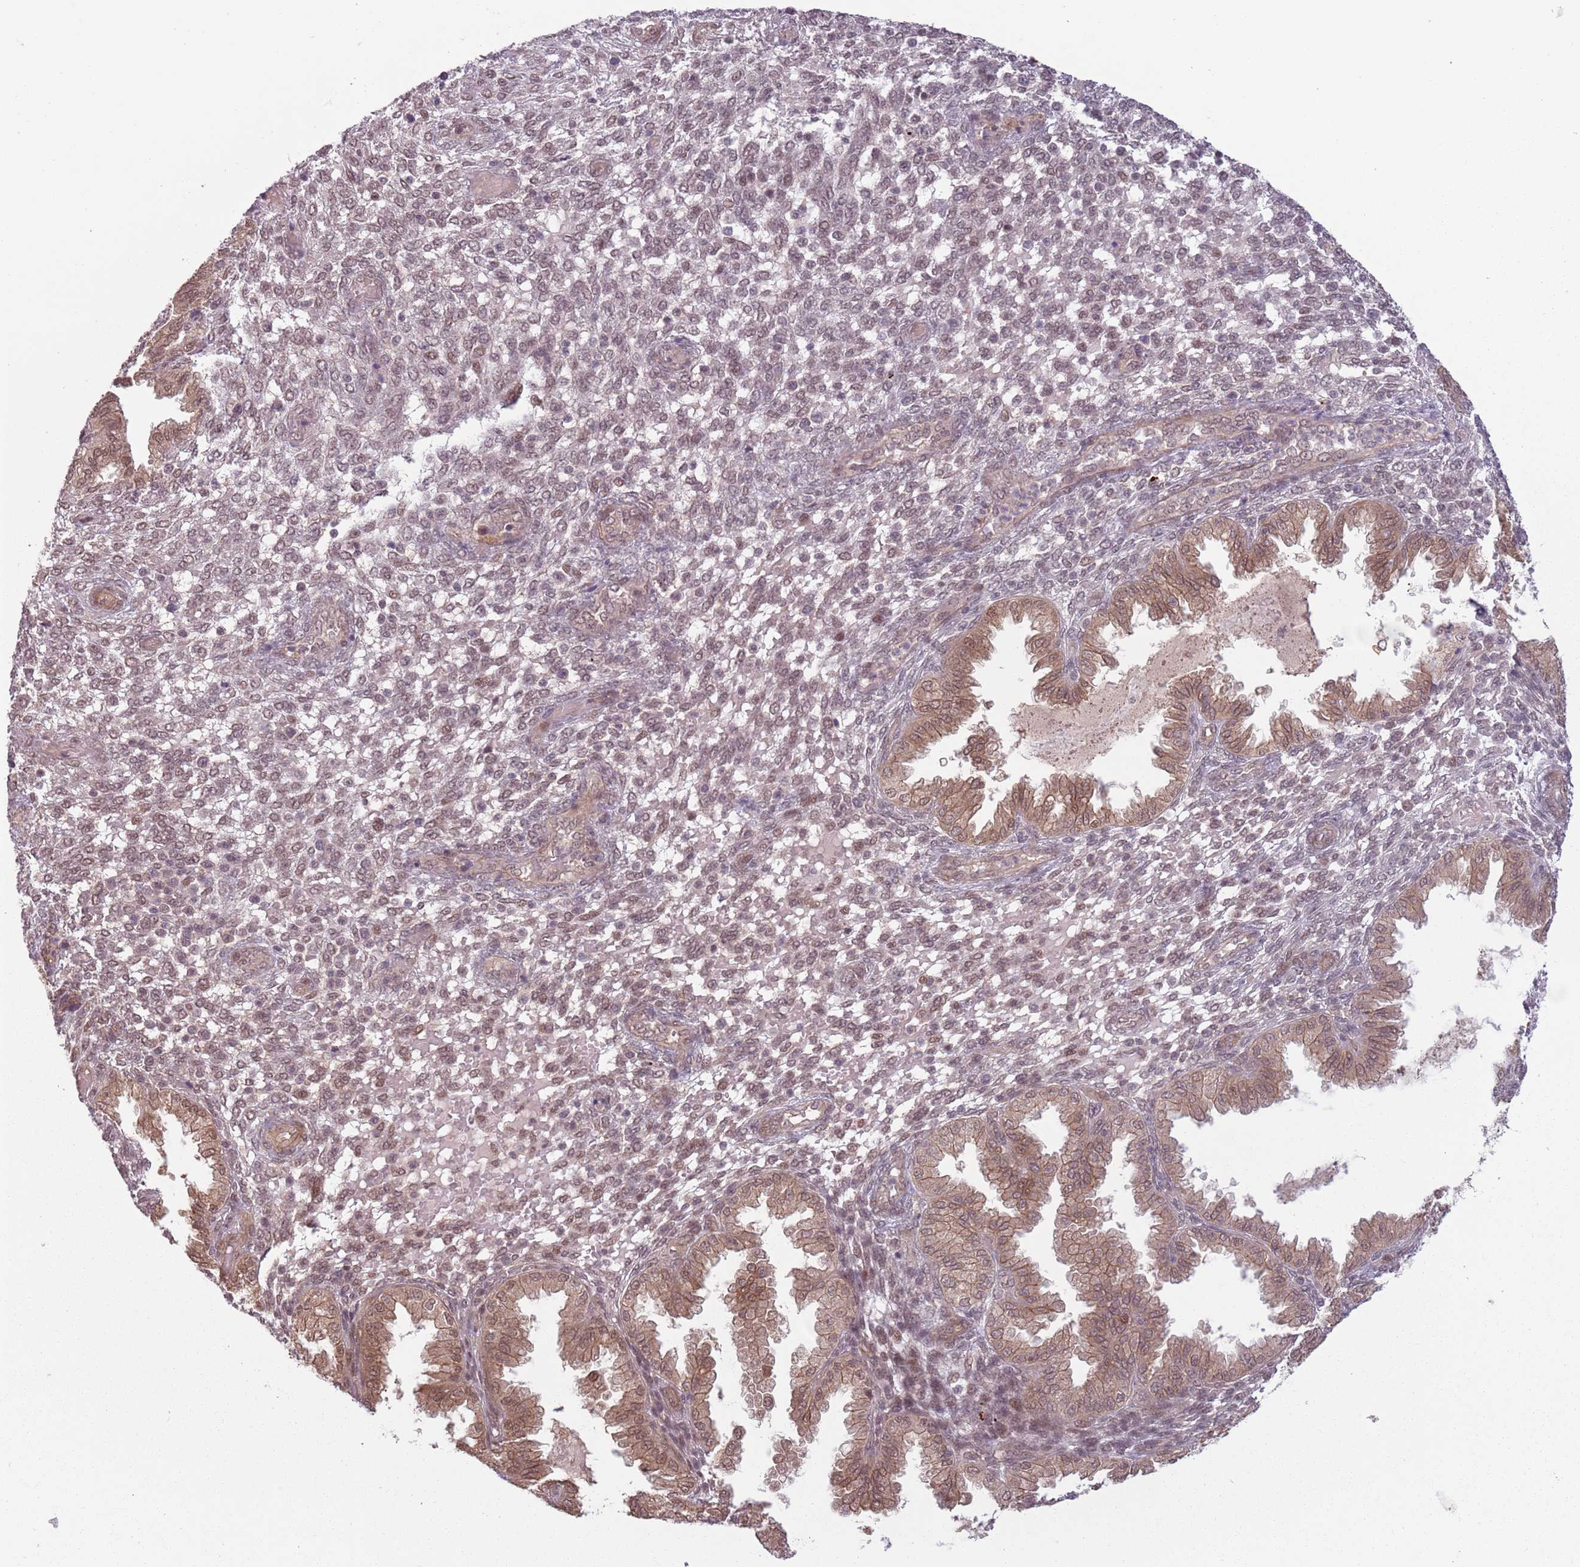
{"staining": {"intensity": "weak", "quantity": "25%-75%", "location": "nuclear"}, "tissue": "endometrium", "cell_type": "Cells in endometrial stroma", "image_type": "normal", "snomed": [{"axis": "morphology", "description": "Normal tissue, NOS"}, {"axis": "topography", "description": "Endometrium"}], "caption": "Endometrium stained for a protein shows weak nuclear positivity in cells in endometrial stroma. (IHC, brightfield microscopy, high magnification).", "gene": "CCDC154", "patient": {"sex": "female", "age": 33}}